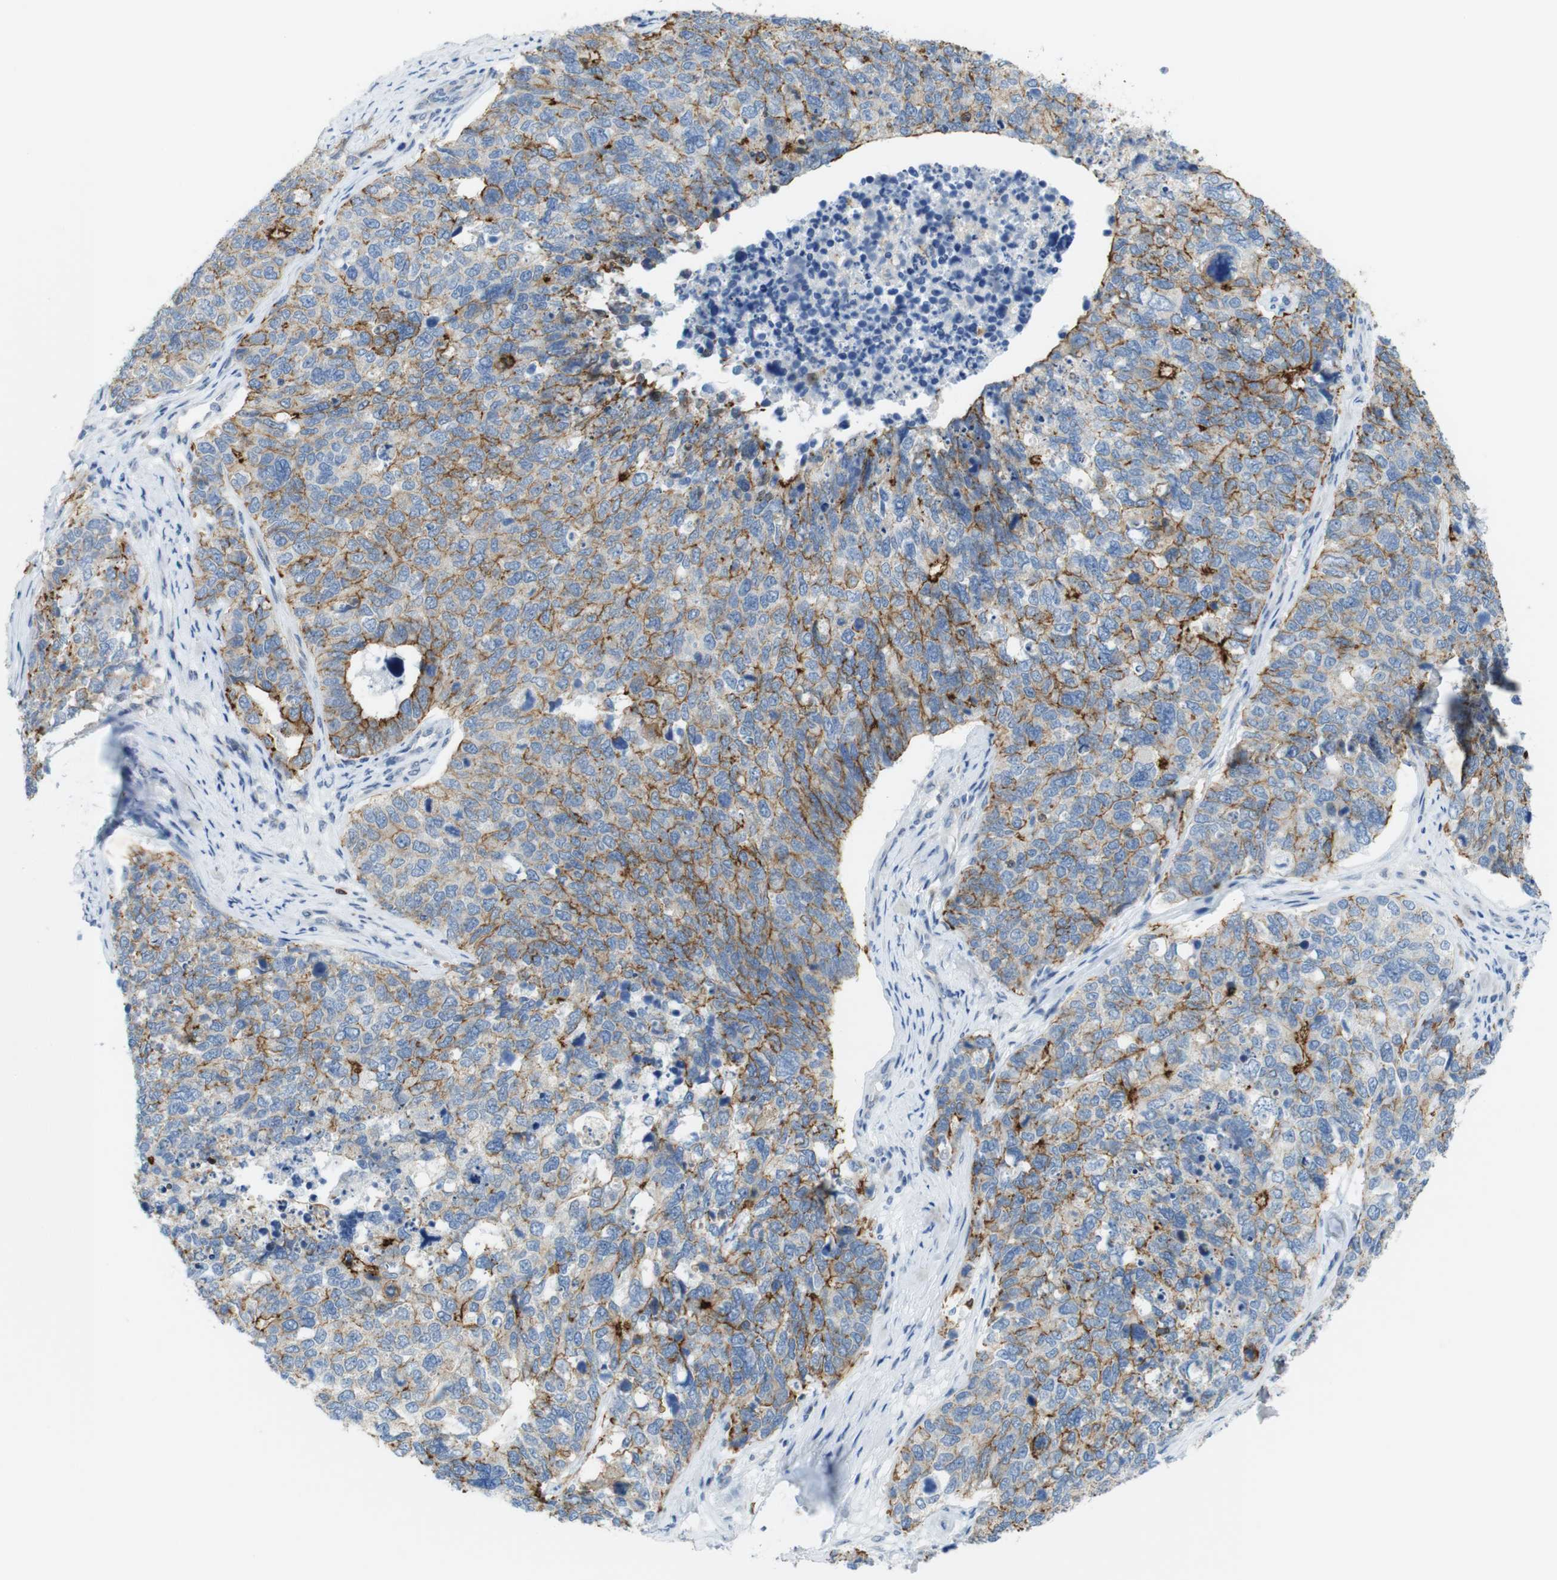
{"staining": {"intensity": "moderate", "quantity": "25%-75%", "location": "cytoplasmic/membranous"}, "tissue": "cervical cancer", "cell_type": "Tumor cells", "image_type": "cancer", "snomed": [{"axis": "morphology", "description": "Squamous cell carcinoma, NOS"}, {"axis": "topography", "description": "Cervix"}], "caption": "Immunohistochemical staining of human cervical squamous cell carcinoma exhibits medium levels of moderate cytoplasmic/membranous staining in about 25%-75% of tumor cells. The protein is shown in brown color, while the nuclei are stained blue.", "gene": "TJP3", "patient": {"sex": "female", "age": 63}}